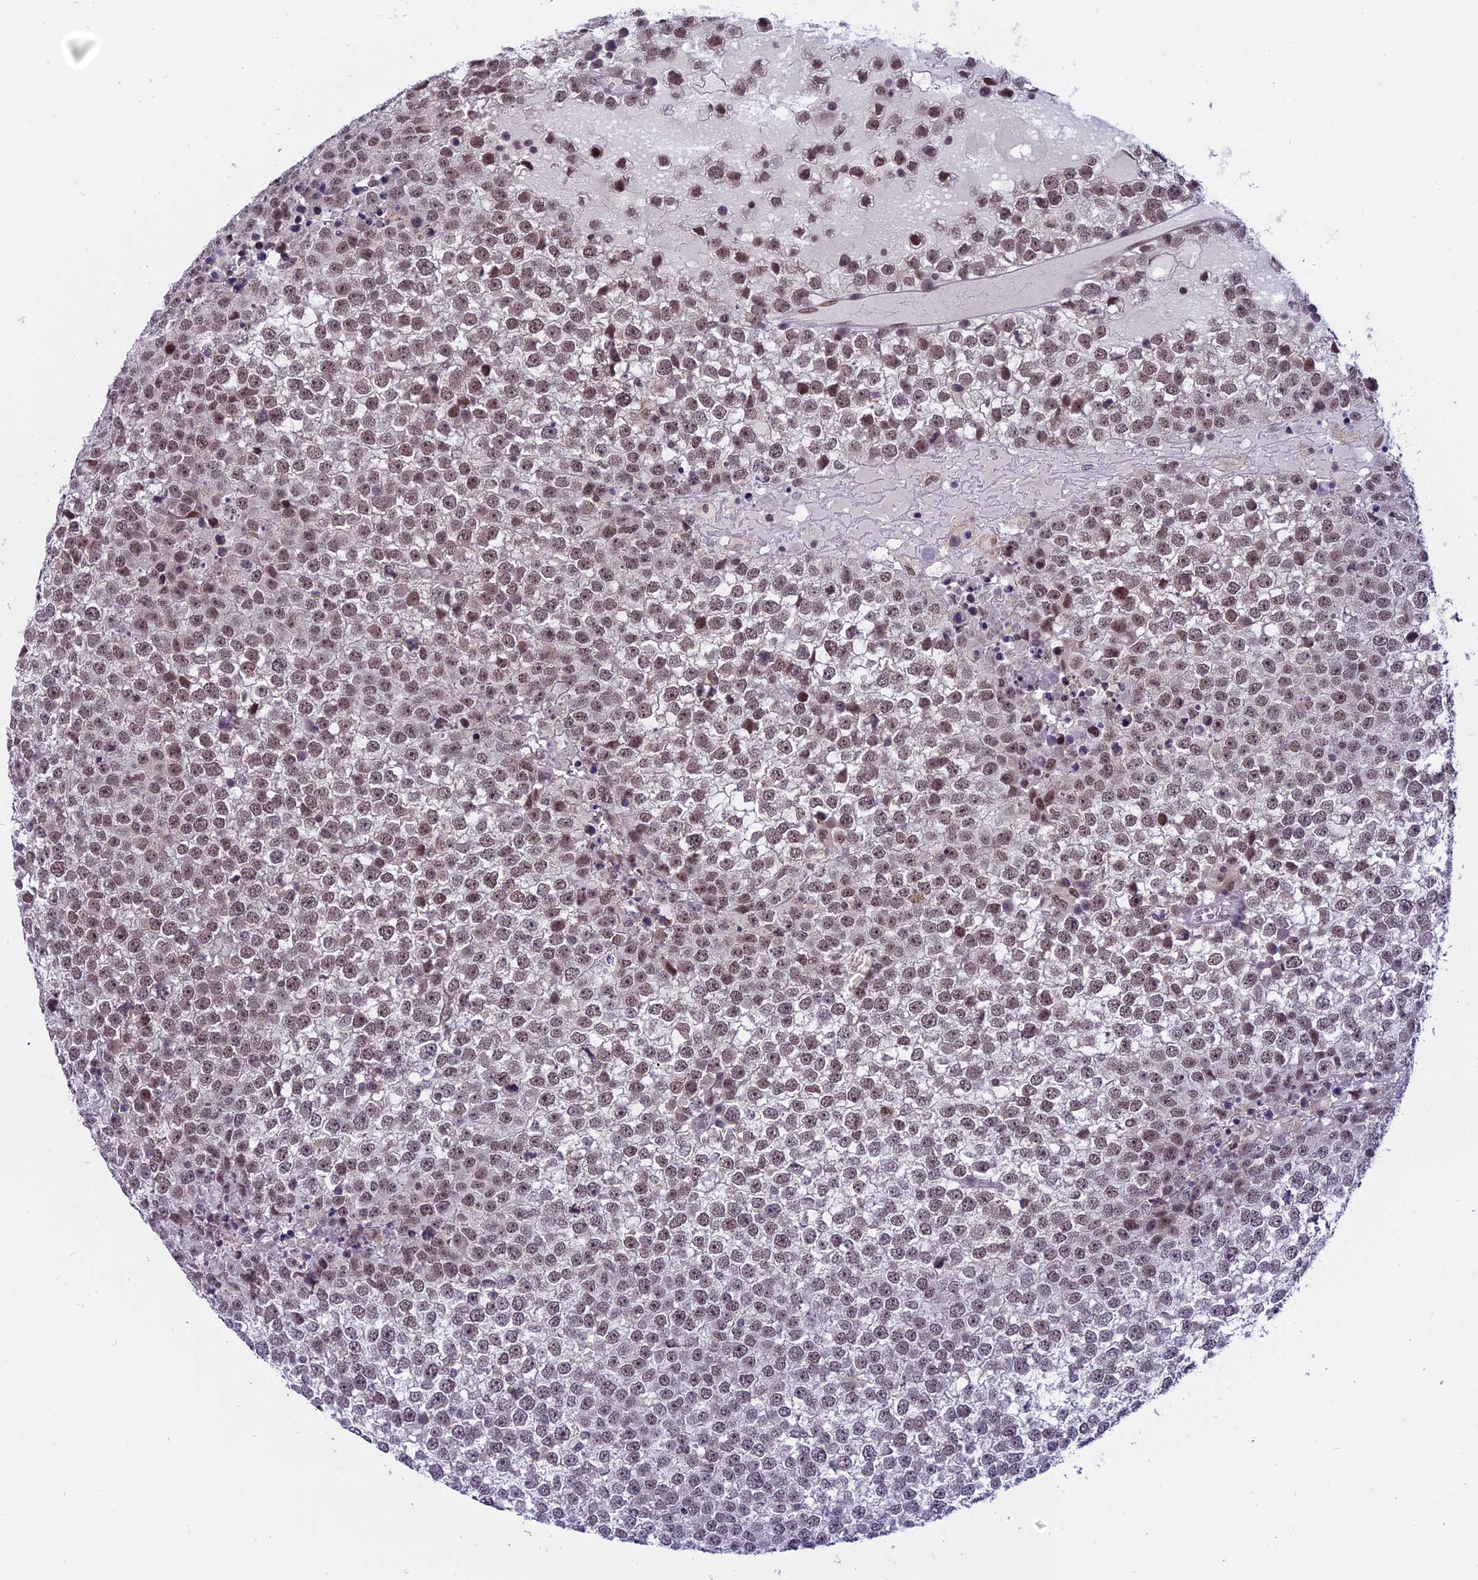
{"staining": {"intensity": "moderate", "quantity": "25%-75%", "location": "nuclear"}, "tissue": "testis cancer", "cell_type": "Tumor cells", "image_type": "cancer", "snomed": [{"axis": "morphology", "description": "Seminoma, NOS"}, {"axis": "topography", "description": "Testis"}], "caption": "Protein expression analysis of human testis cancer (seminoma) reveals moderate nuclear expression in about 25%-75% of tumor cells. (DAB (3,3'-diaminobenzidine) IHC, brown staining for protein, blue staining for nuclei).", "gene": "TADA3", "patient": {"sex": "male", "age": 65}}